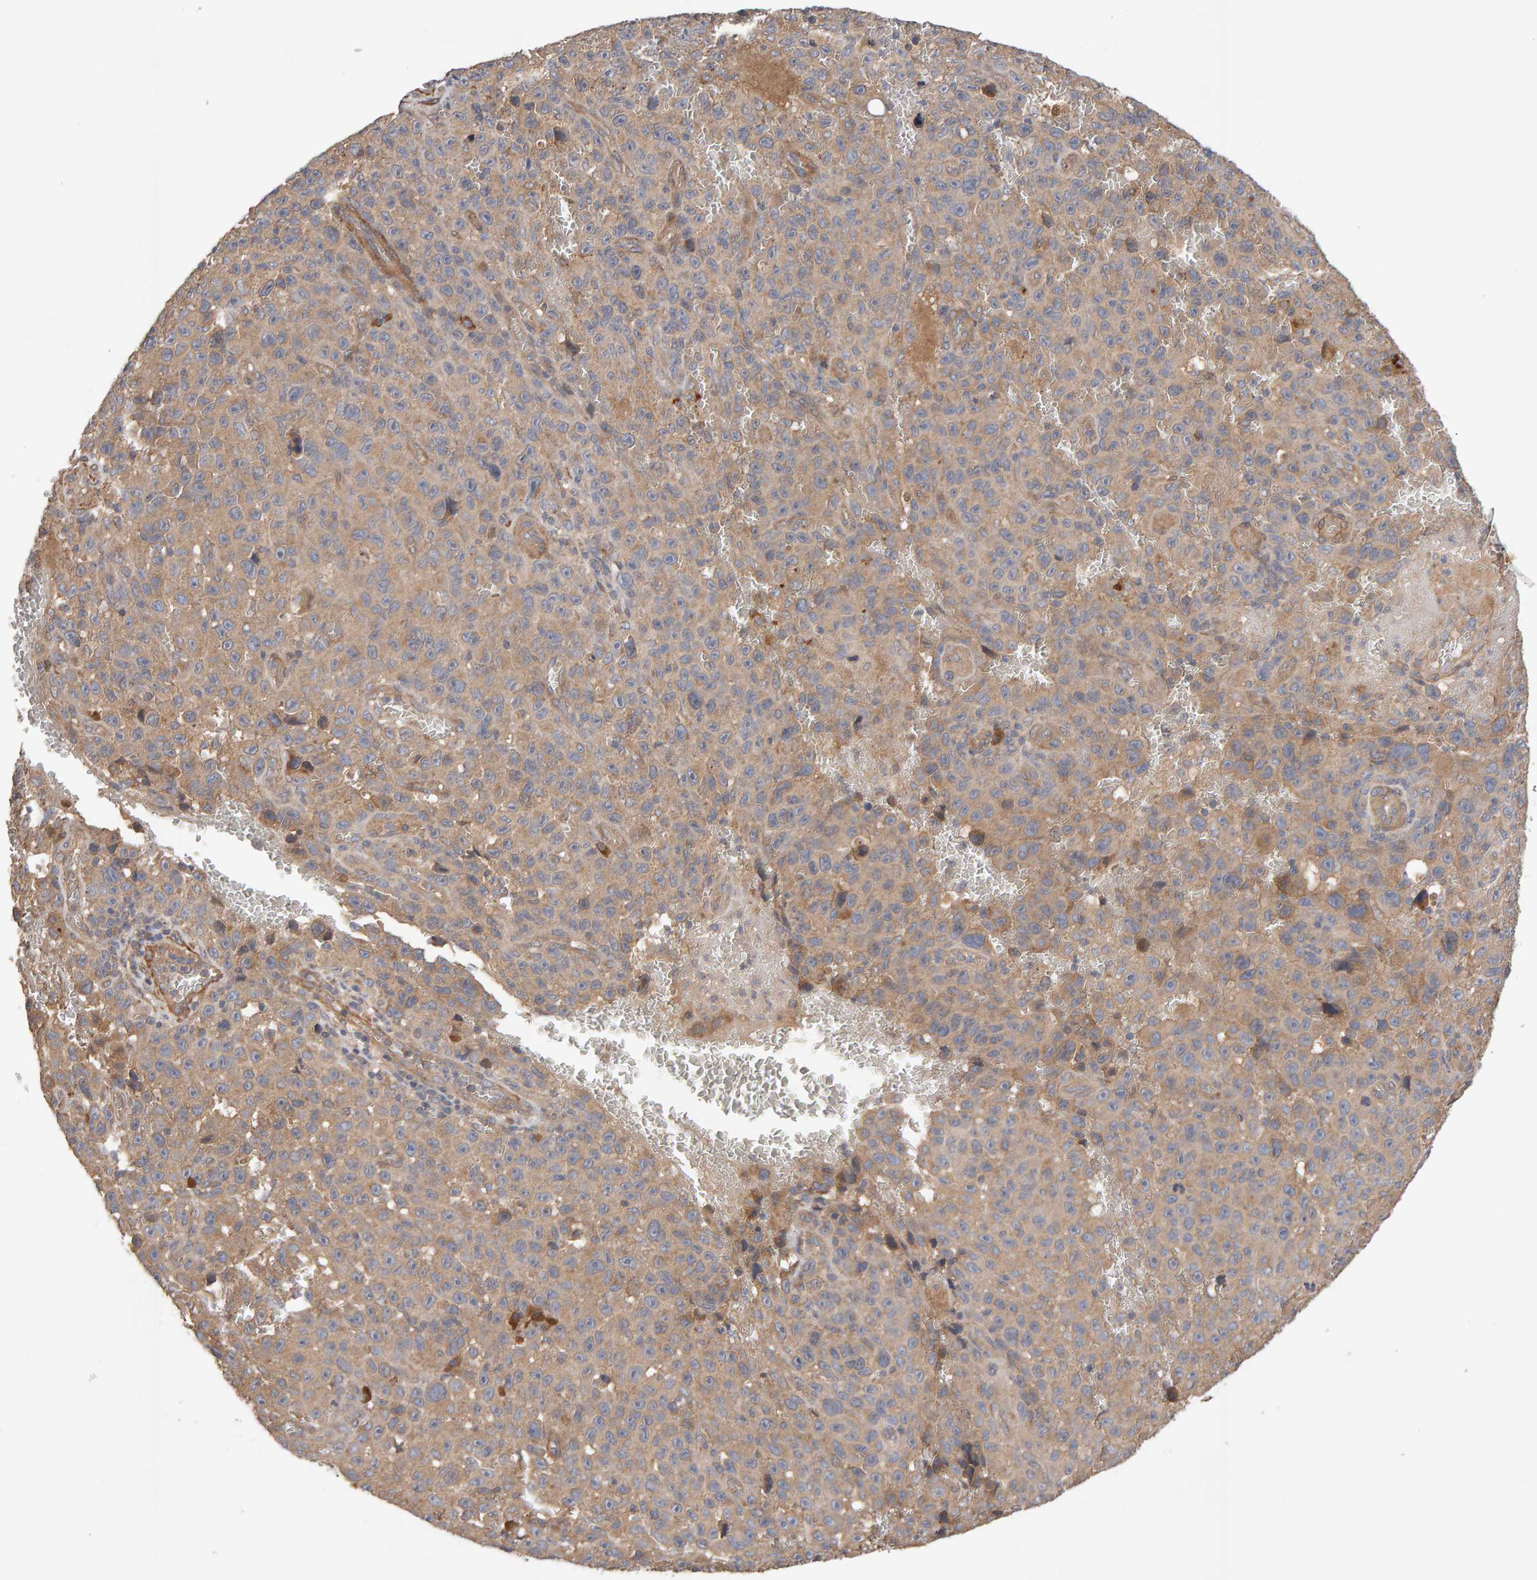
{"staining": {"intensity": "weak", "quantity": ">75%", "location": "cytoplasmic/membranous"}, "tissue": "melanoma", "cell_type": "Tumor cells", "image_type": "cancer", "snomed": [{"axis": "morphology", "description": "Malignant melanoma, NOS"}, {"axis": "topography", "description": "Skin"}], "caption": "Melanoma stained with a brown dye exhibits weak cytoplasmic/membranous positive expression in about >75% of tumor cells.", "gene": "RNF19A", "patient": {"sex": "female", "age": 82}}